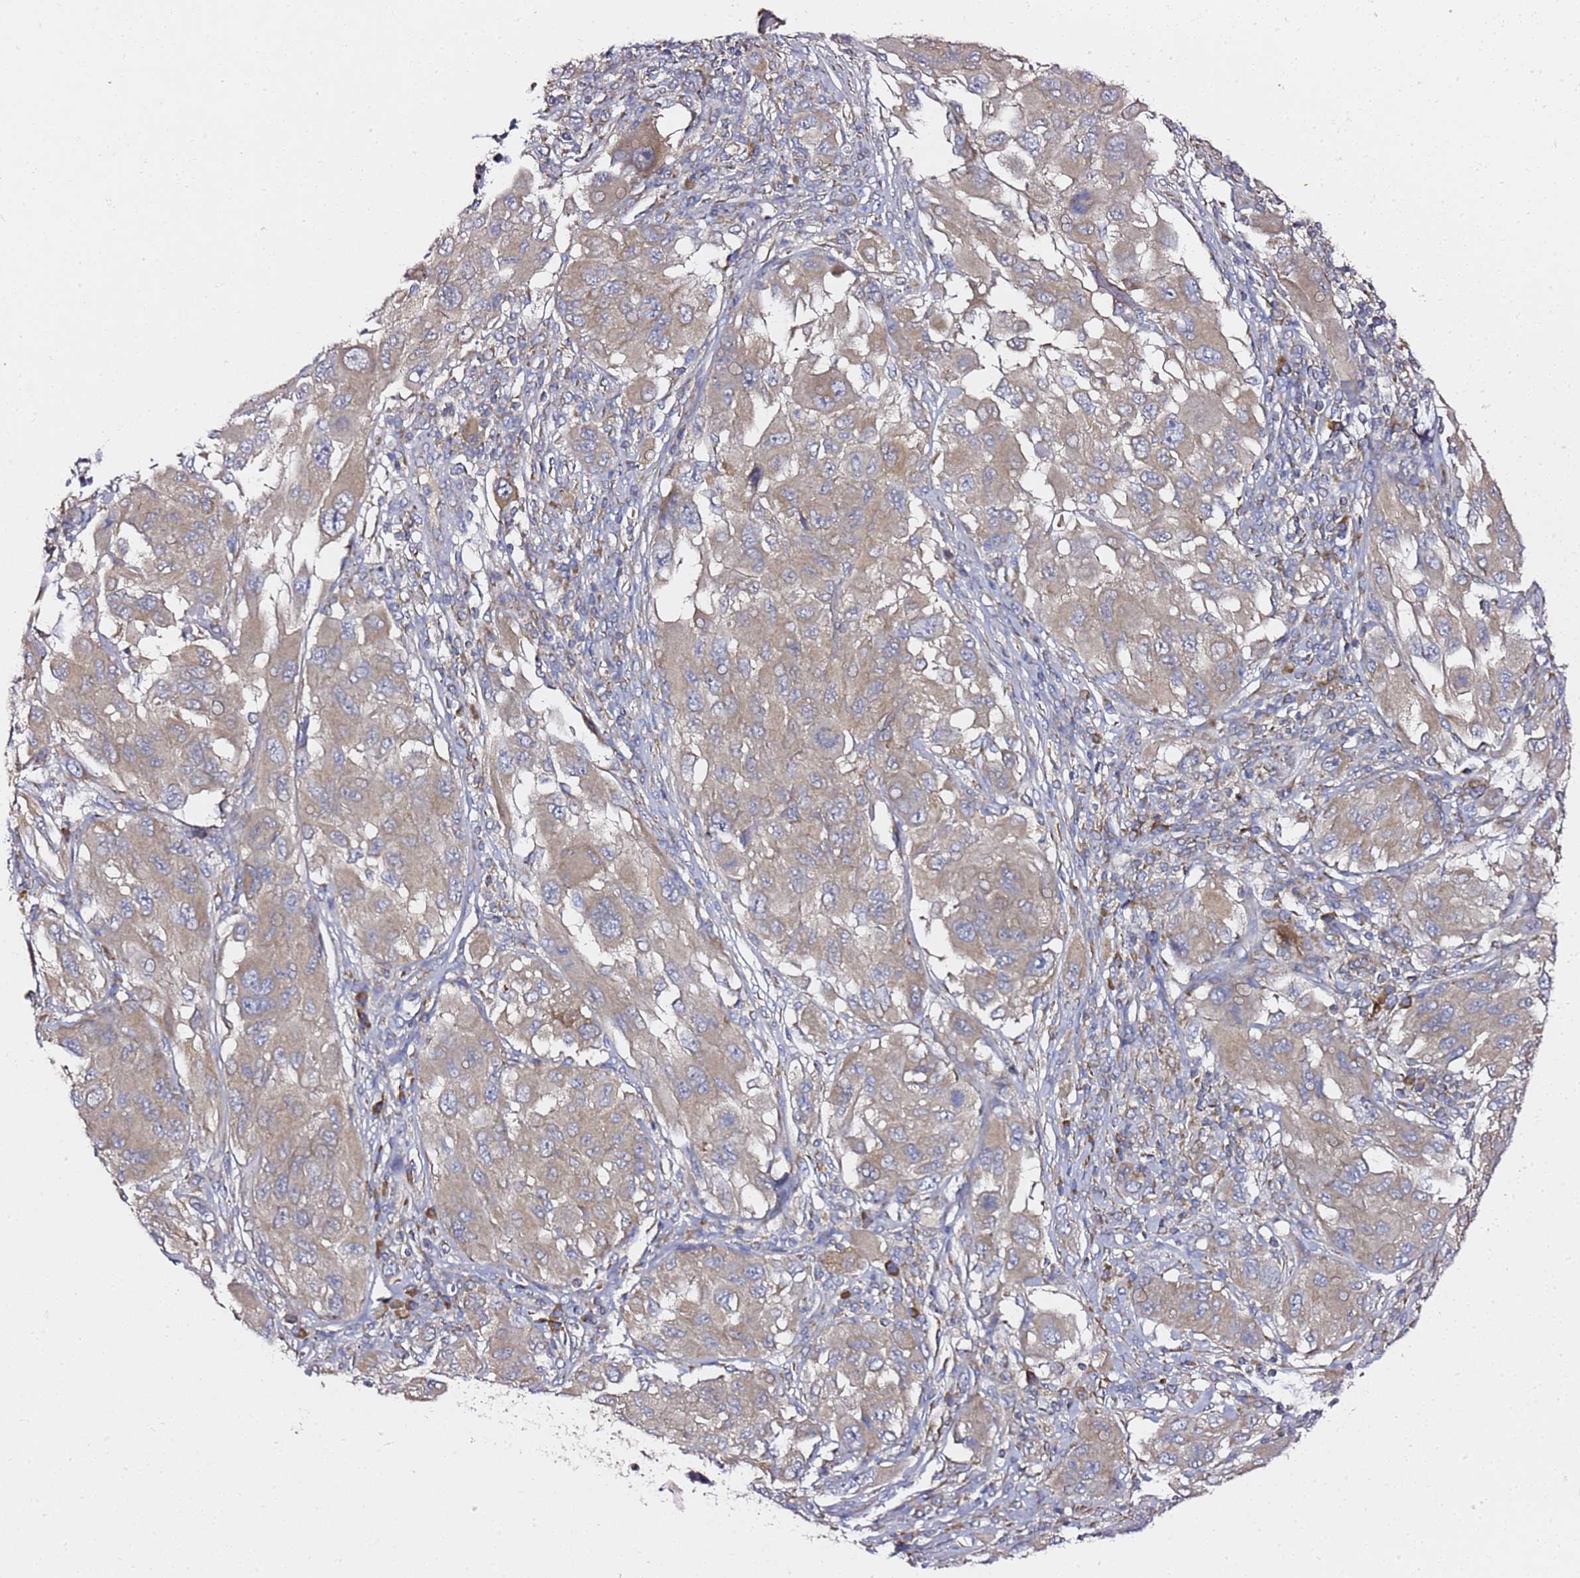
{"staining": {"intensity": "weak", "quantity": "25%-75%", "location": "cytoplasmic/membranous"}, "tissue": "melanoma", "cell_type": "Tumor cells", "image_type": "cancer", "snomed": [{"axis": "morphology", "description": "Malignant melanoma, NOS"}, {"axis": "topography", "description": "Skin"}], "caption": "About 25%-75% of tumor cells in melanoma exhibit weak cytoplasmic/membranous protein expression as visualized by brown immunohistochemical staining.", "gene": "C19orf12", "patient": {"sex": "female", "age": 91}}